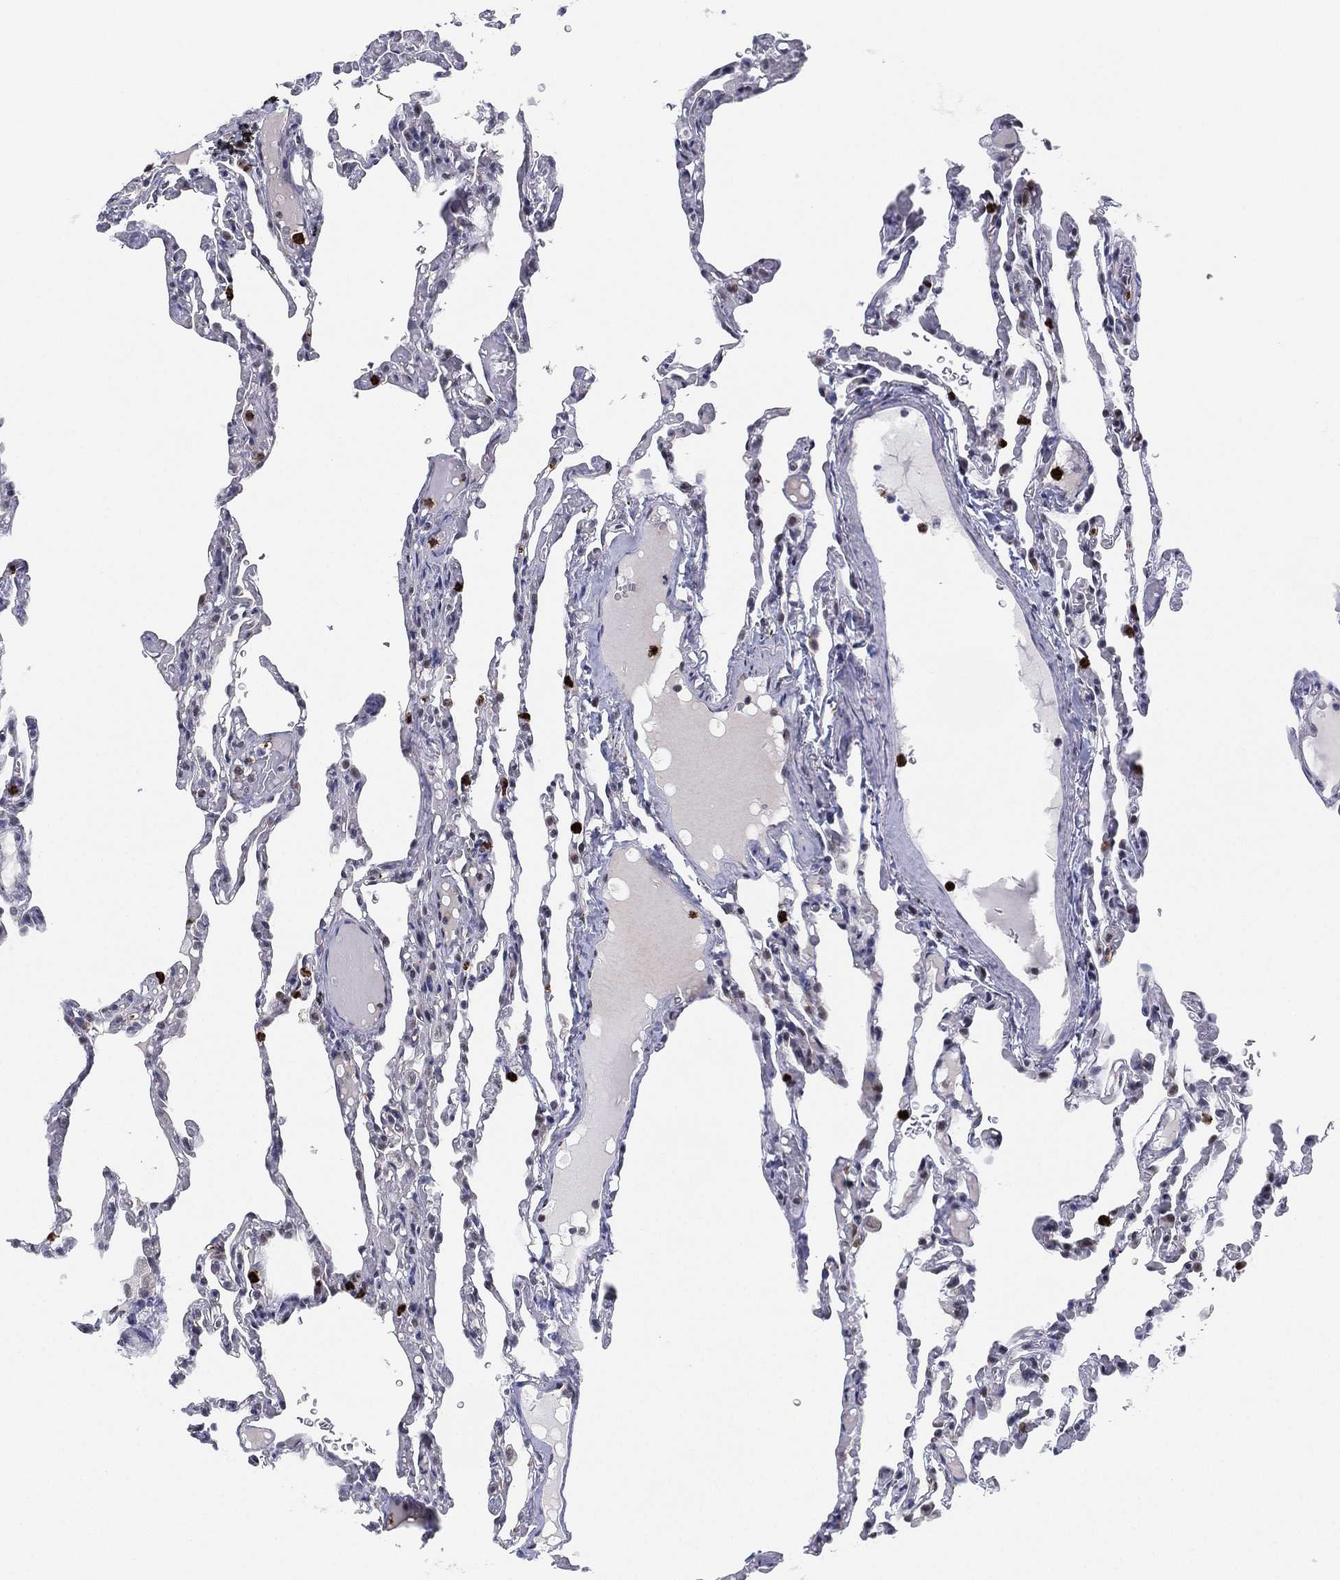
{"staining": {"intensity": "negative", "quantity": "none", "location": "none"}, "tissue": "lung", "cell_type": "Alveolar cells", "image_type": "normal", "snomed": [{"axis": "morphology", "description": "Normal tissue, NOS"}, {"axis": "topography", "description": "Lung"}], "caption": "Immunohistochemistry (IHC) photomicrograph of unremarkable human lung stained for a protein (brown), which exhibits no staining in alveolar cells.", "gene": "CD177", "patient": {"sex": "female", "age": 43}}